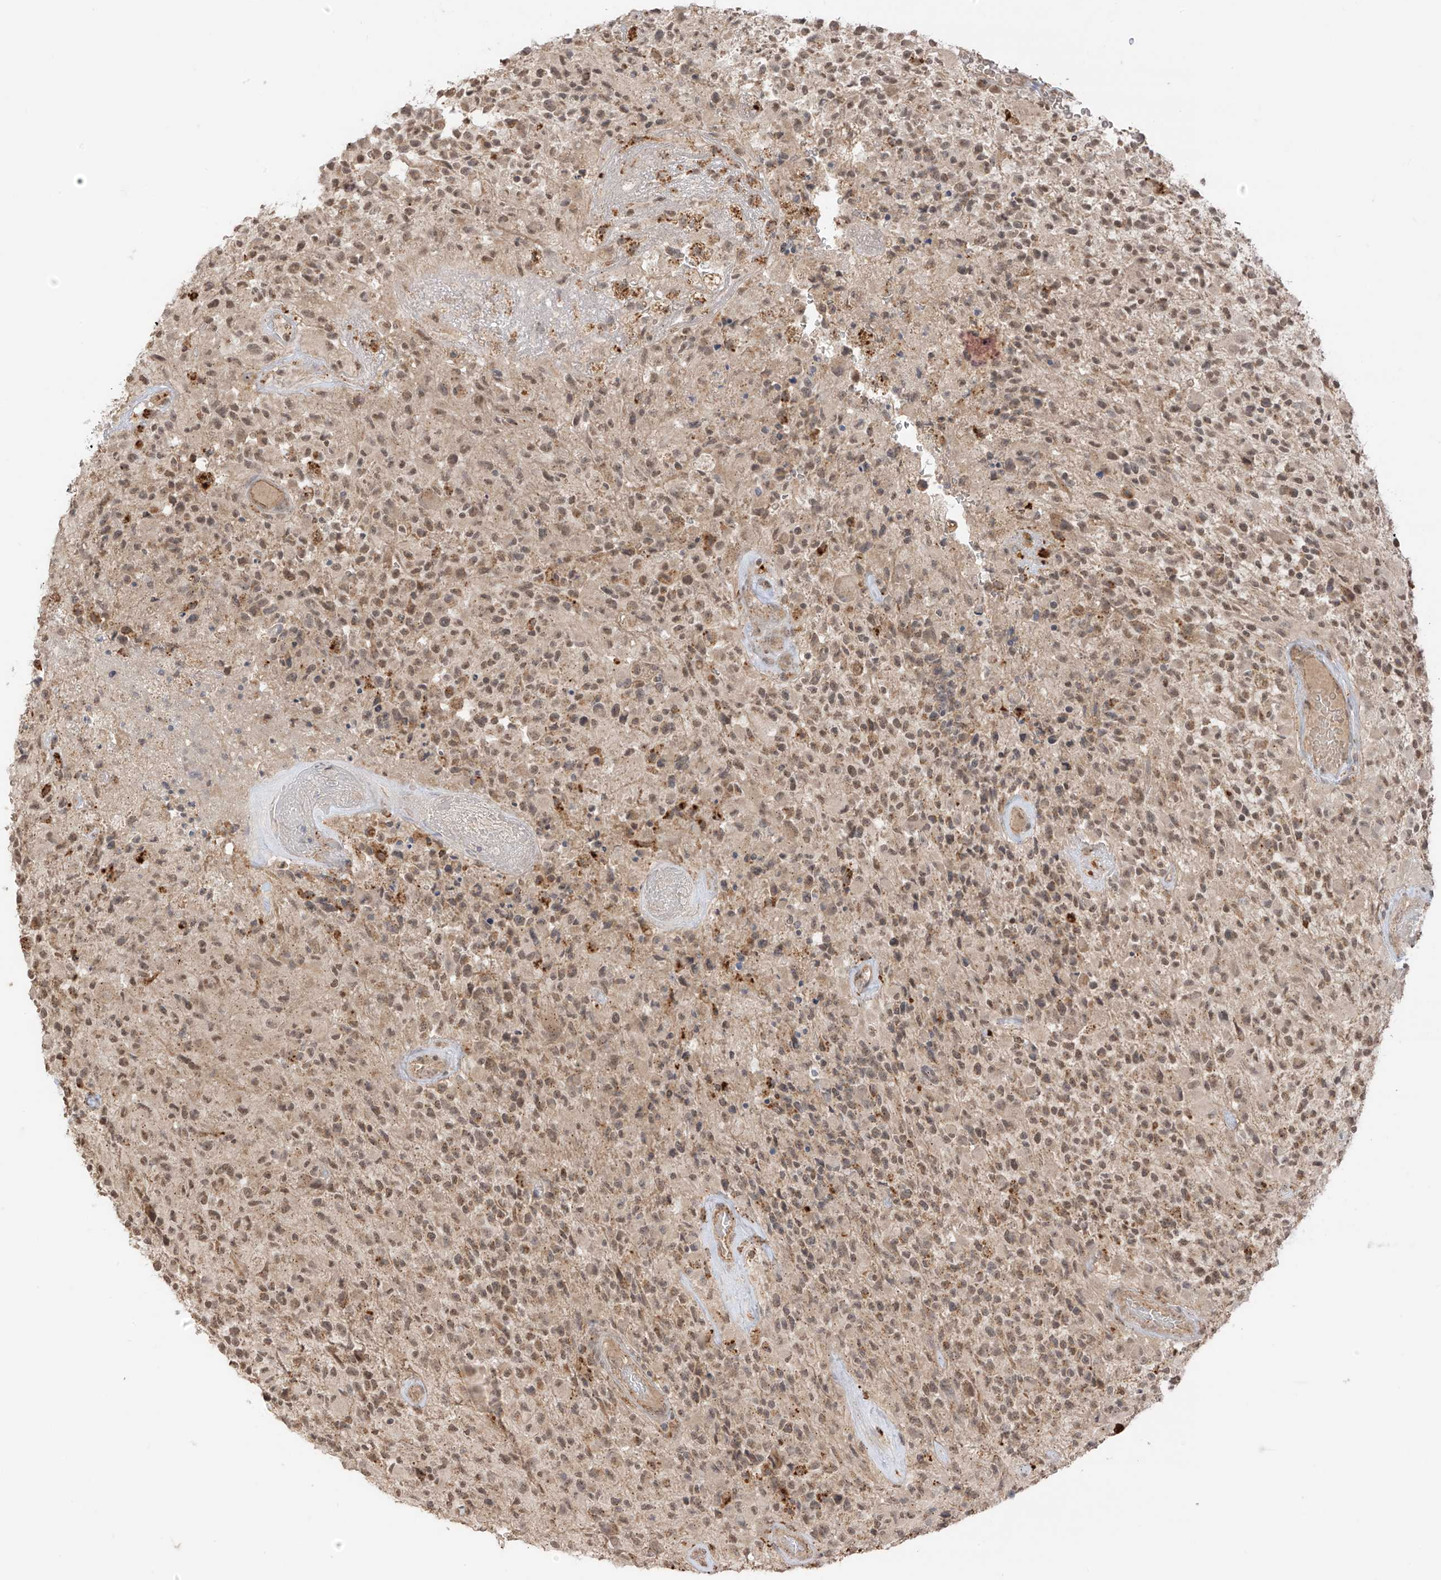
{"staining": {"intensity": "weak", "quantity": "25%-75%", "location": "cytoplasmic/membranous,nuclear"}, "tissue": "glioma", "cell_type": "Tumor cells", "image_type": "cancer", "snomed": [{"axis": "morphology", "description": "Glioma, malignant, High grade"}, {"axis": "morphology", "description": "Glioblastoma, NOS"}, {"axis": "topography", "description": "Brain"}], "caption": "Glioblastoma was stained to show a protein in brown. There is low levels of weak cytoplasmic/membranous and nuclear positivity in approximately 25%-75% of tumor cells.", "gene": "N4BP3", "patient": {"sex": "male", "age": 60}}